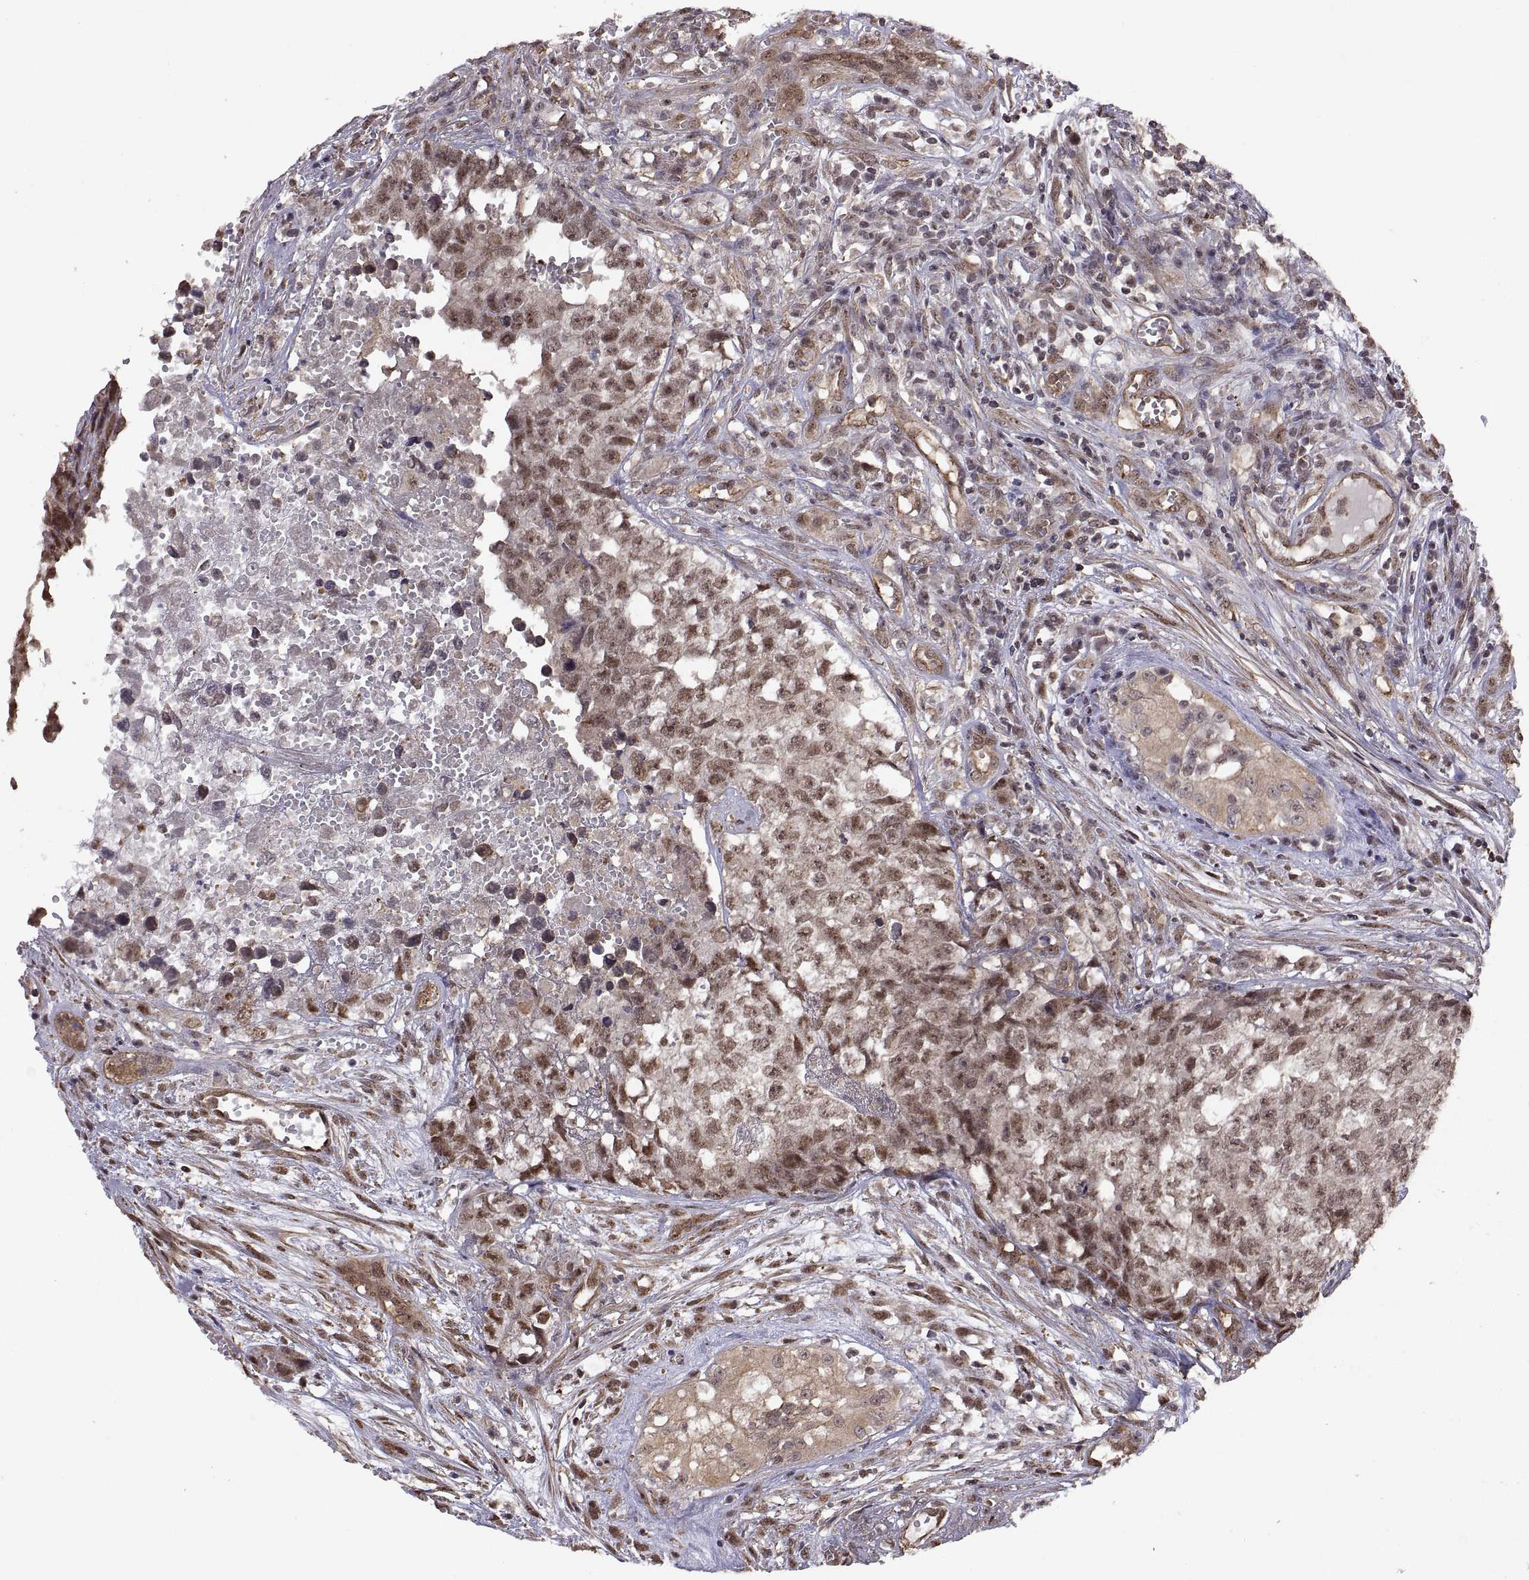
{"staining": {"intensity": "moderate", "quantity": ">75%", "location": "cytoplasmic/membranous"}, "tissue": "testis cancer", "cell_type": "Tumor cells", "image_type": "cancer", "snomed": [{"axis": "morphology", "description": "Seminoma, NOS"}, {"axis": "morphology", "description": "Carcinoma, Embryonal, NOS"}, {"axis": "topography", "description": "Testis"}], "caption": "Human testis cancer (seminoma) stained with a brown dye exhibits moderate cytoplasmic/membranous positive expression in approximately >75% of tumor cells.", "gene": "ARRB1", "patient": {"sex": "male", "age": 22}}